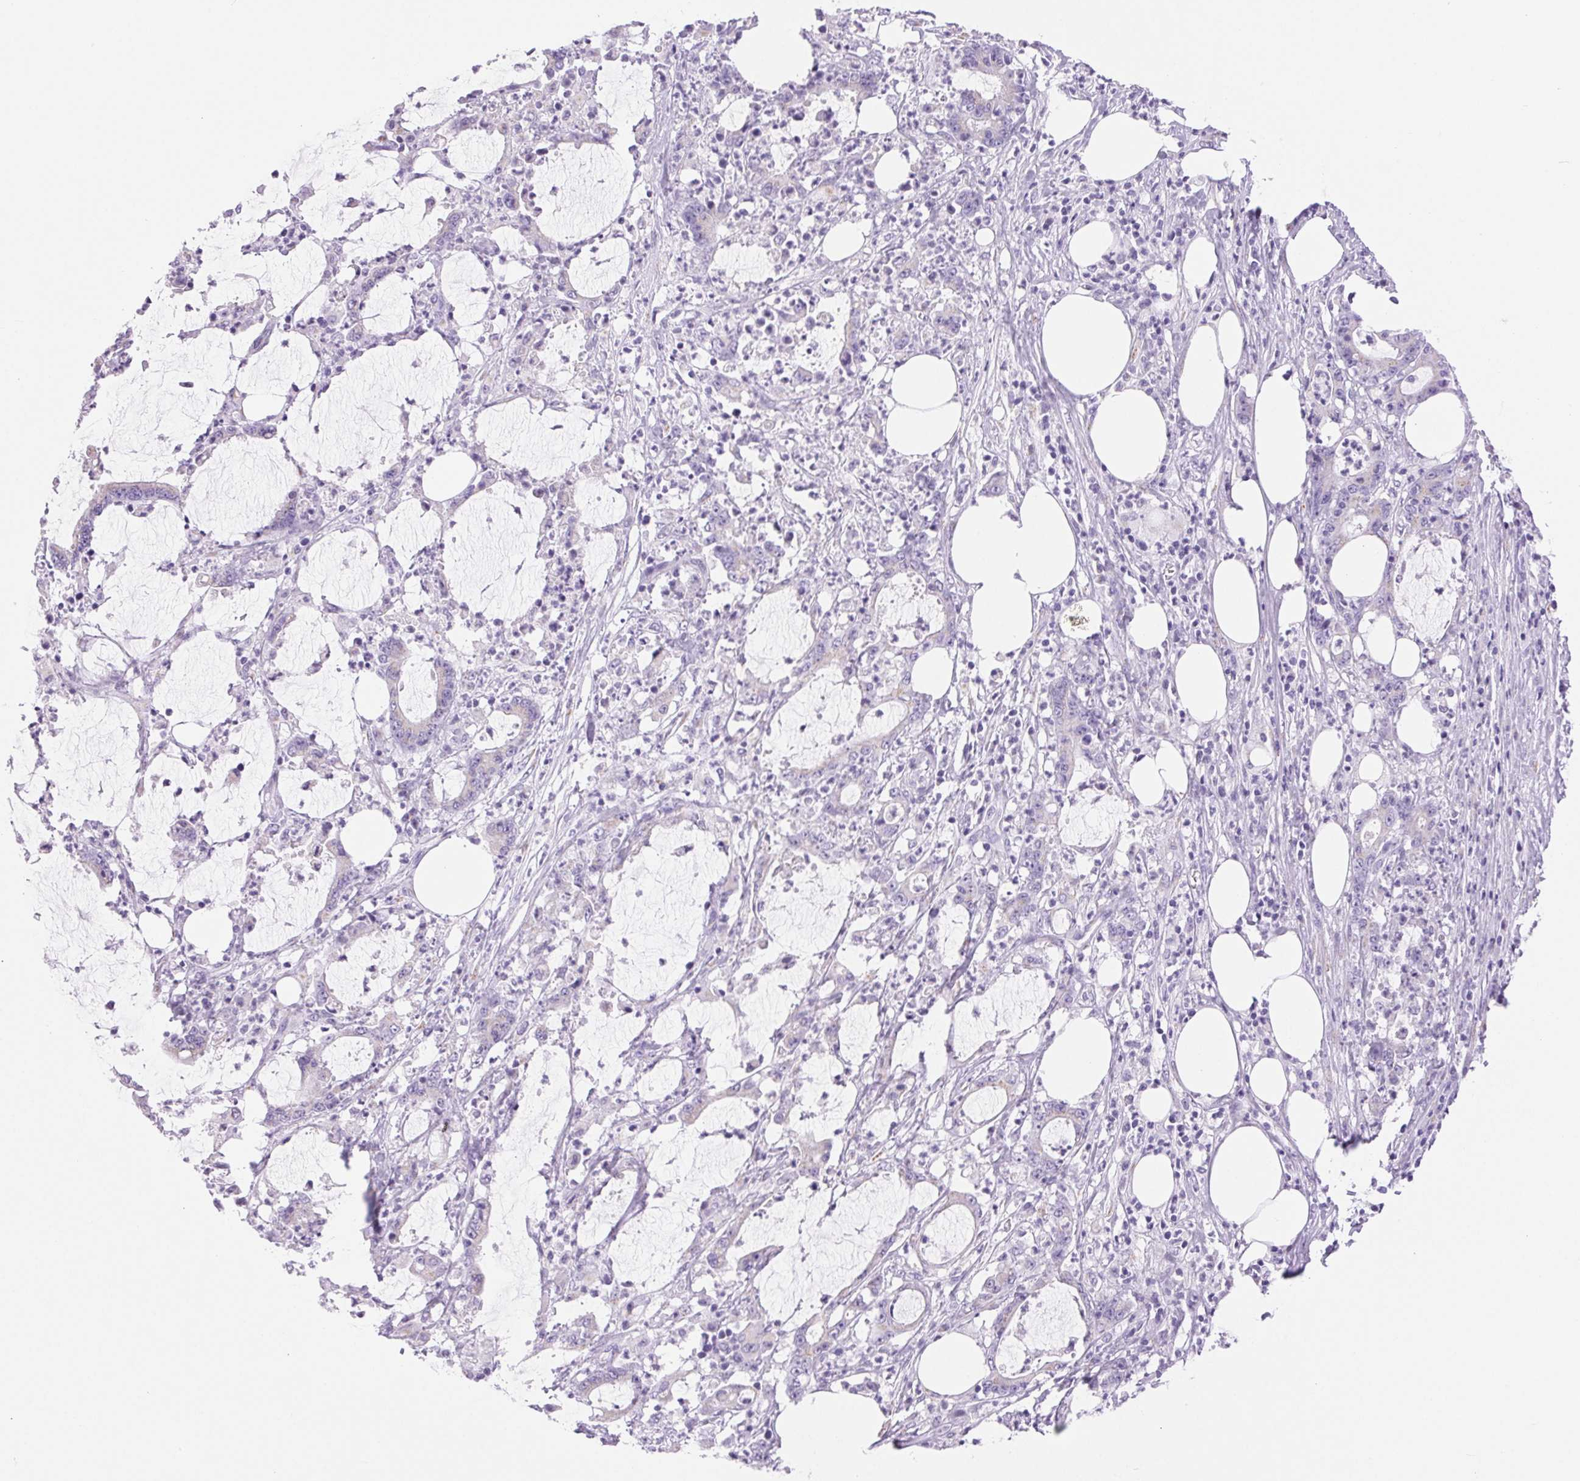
{"staining": {"intensity": "weak", "quantity": "<25%", "location": "cytoplasmic/membranous"}, "tissue": "stomach cancer", "cell_type": "Tumor cells", "image_type": "cancer", "snomed": [{"axis": "morphology", "description": "Adenocarcinoma, NOS"}, {"axis": "topography", "description": "Stomach, upper"}], "caption": "Immunohistochemistry of stomach adenocarcinoma demonstrates no expression in tumor cells.", "gene": "SERPINB3", "patient": {"sex": "male", "age": 68}}